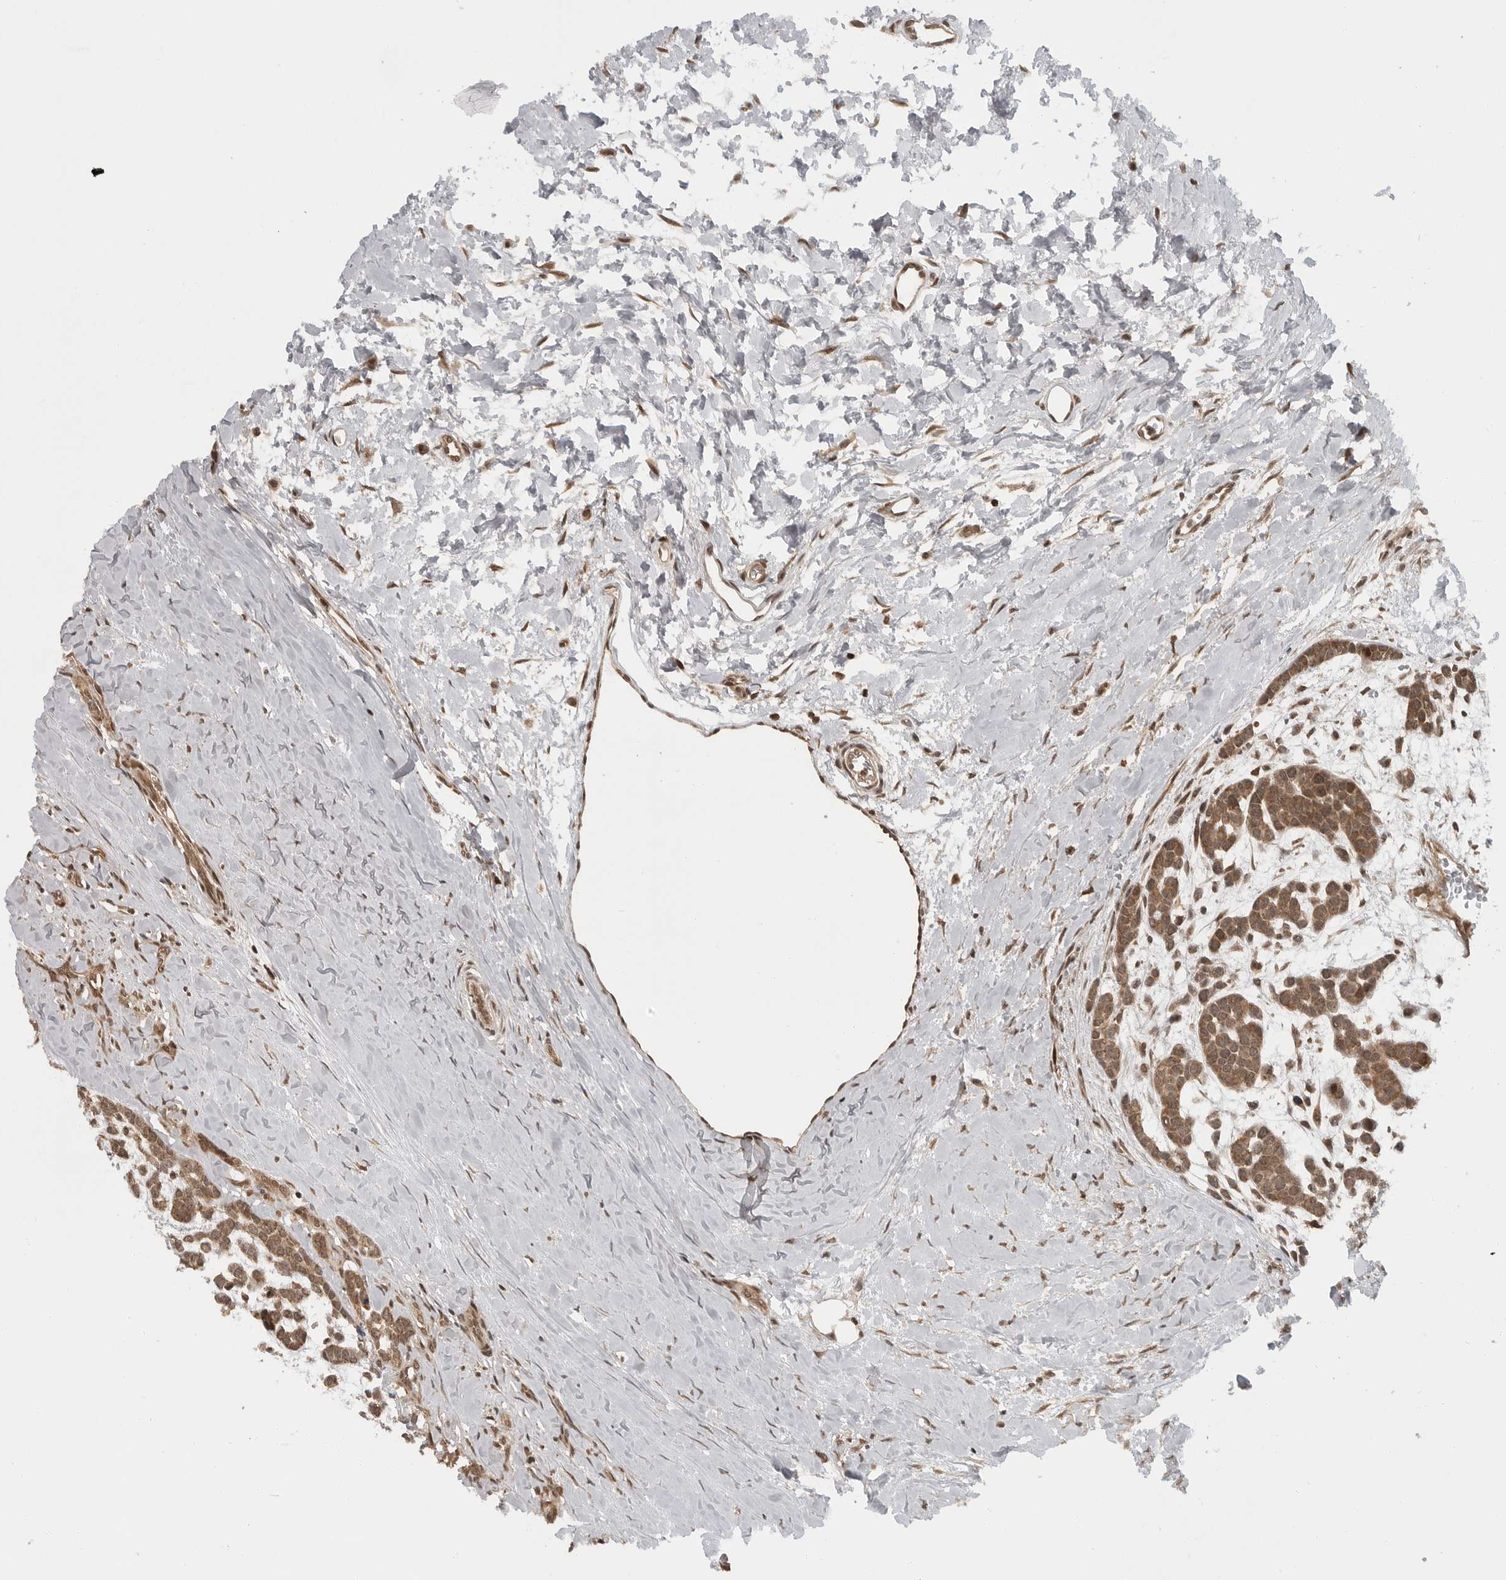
{"staining": {"intensity": "moderate", "quantity": ">75%", "location": "cytoplasmic/membranous,nuclear"}, "tissue": "head and neck cancer", "cell_type": "Tumor cells", "image_type": "cancer", "snomed": [{"axis": "morphology", "description": "Adenocarcinoma, NOS"}, {"axis": "morphology", "description": "Adenoma, NOS"}, {"axis": "topography", "description": "Head-Neck"}], "caption": "About >75% of tumor cells in human head and neck cancer display moderate cytoplasmic/membranous and nuclear protein staining as visualized by brown immunohistochemical staining.", "gene": "SZRD1", "patient": {"sex": "female", "age": 55}}